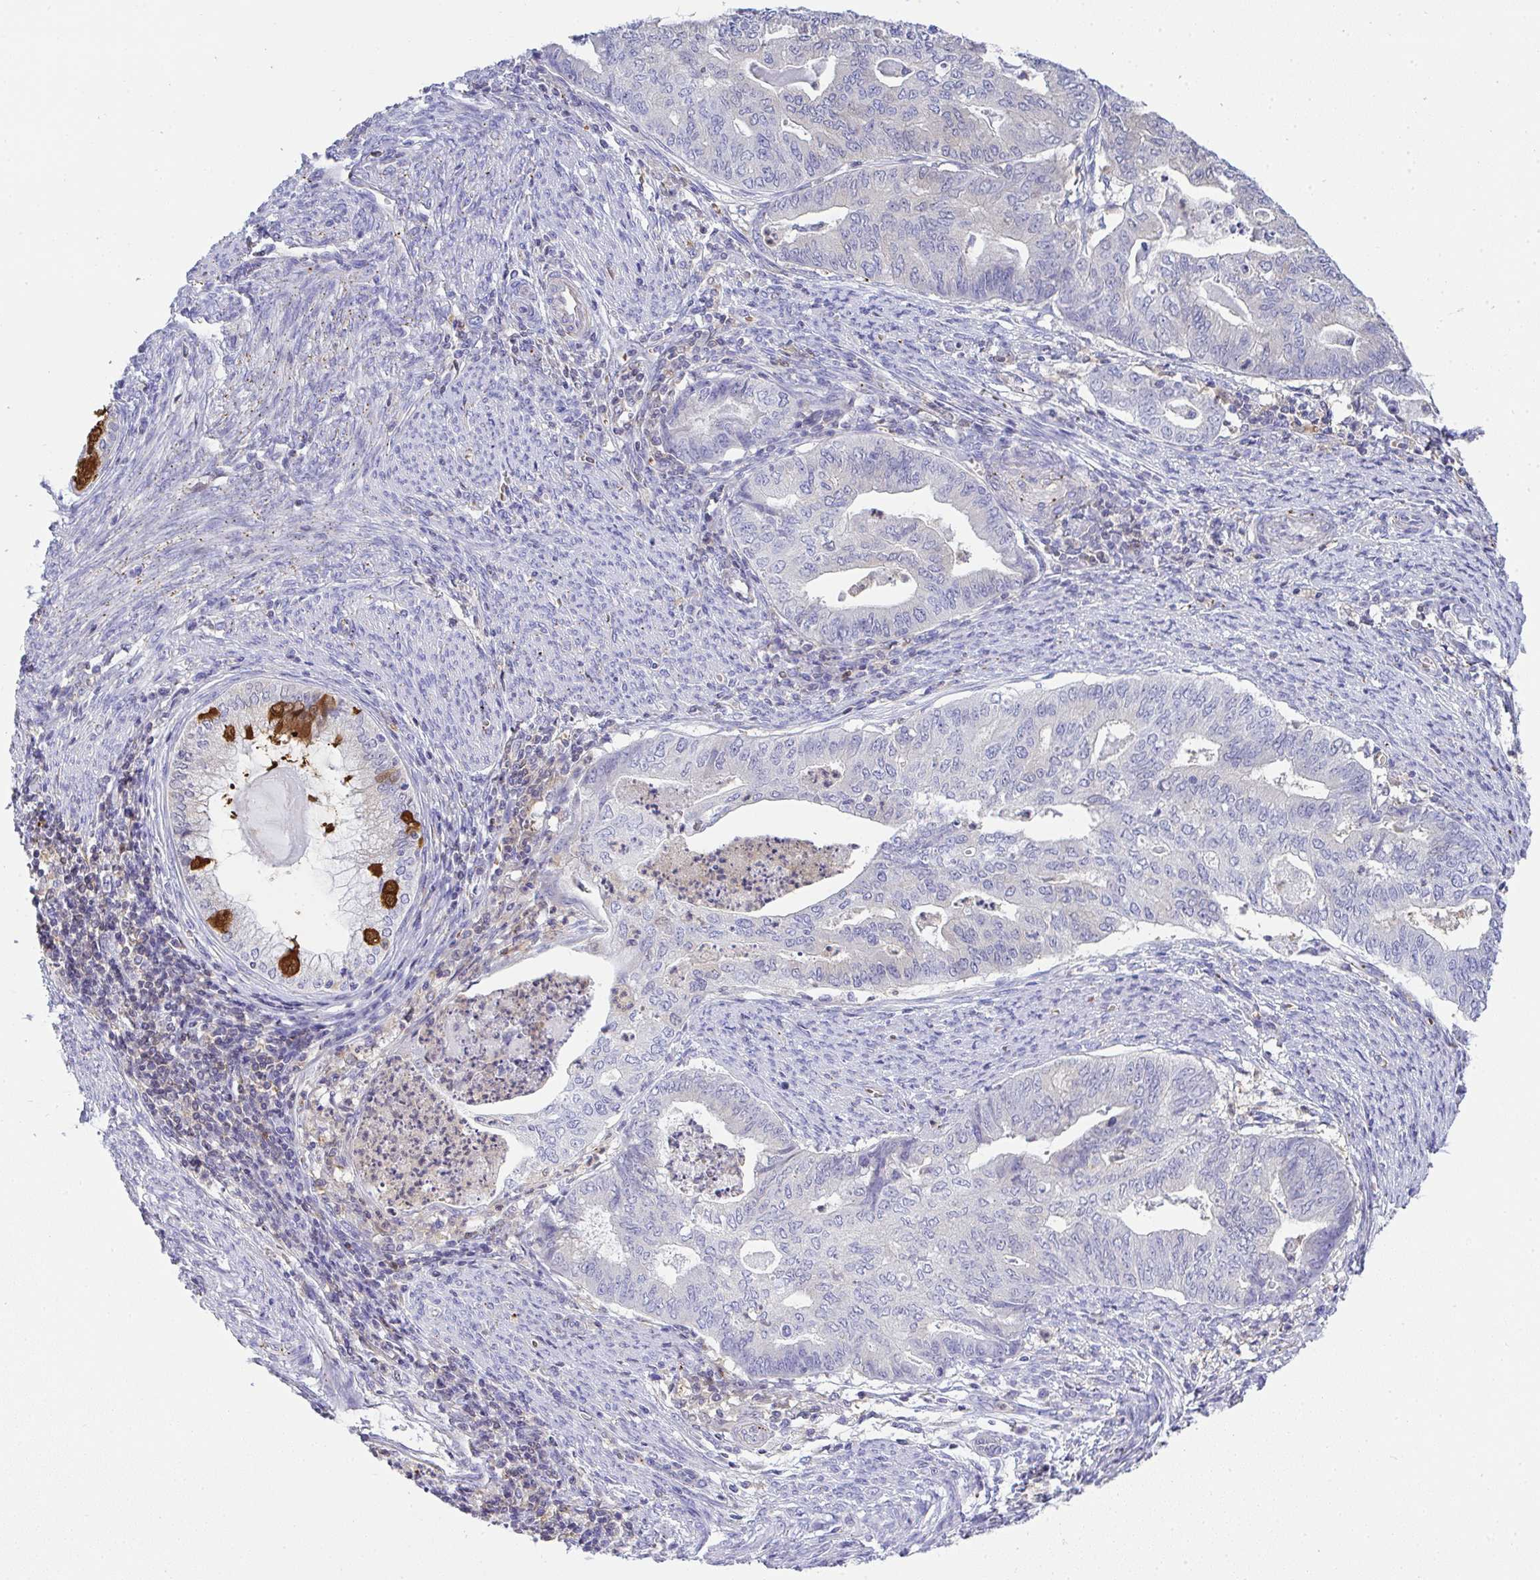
{"staining": {"intensity": "strong", "quantity": "<25%", "location": "cytoplasmic/membranous,nuclear"}, "tissue": "endometrial cancer", "cell_type": "Tumor cells", "image_type": "cancer", "snomed": [{"axis": "morphology", "description": "Adenocarcinoma, NOS"}, {"axis": "topography", "description": "Endometrium"}], "caption": "About <25% of tumor cells in endometrial cancer demonstrate strong cytoplasmic/membranous and nuclear protein expression as visualized by brown immunohistochemical staining.", "gene": "TNFAIP8", "patient": {"sex": "female", "age": 79}}